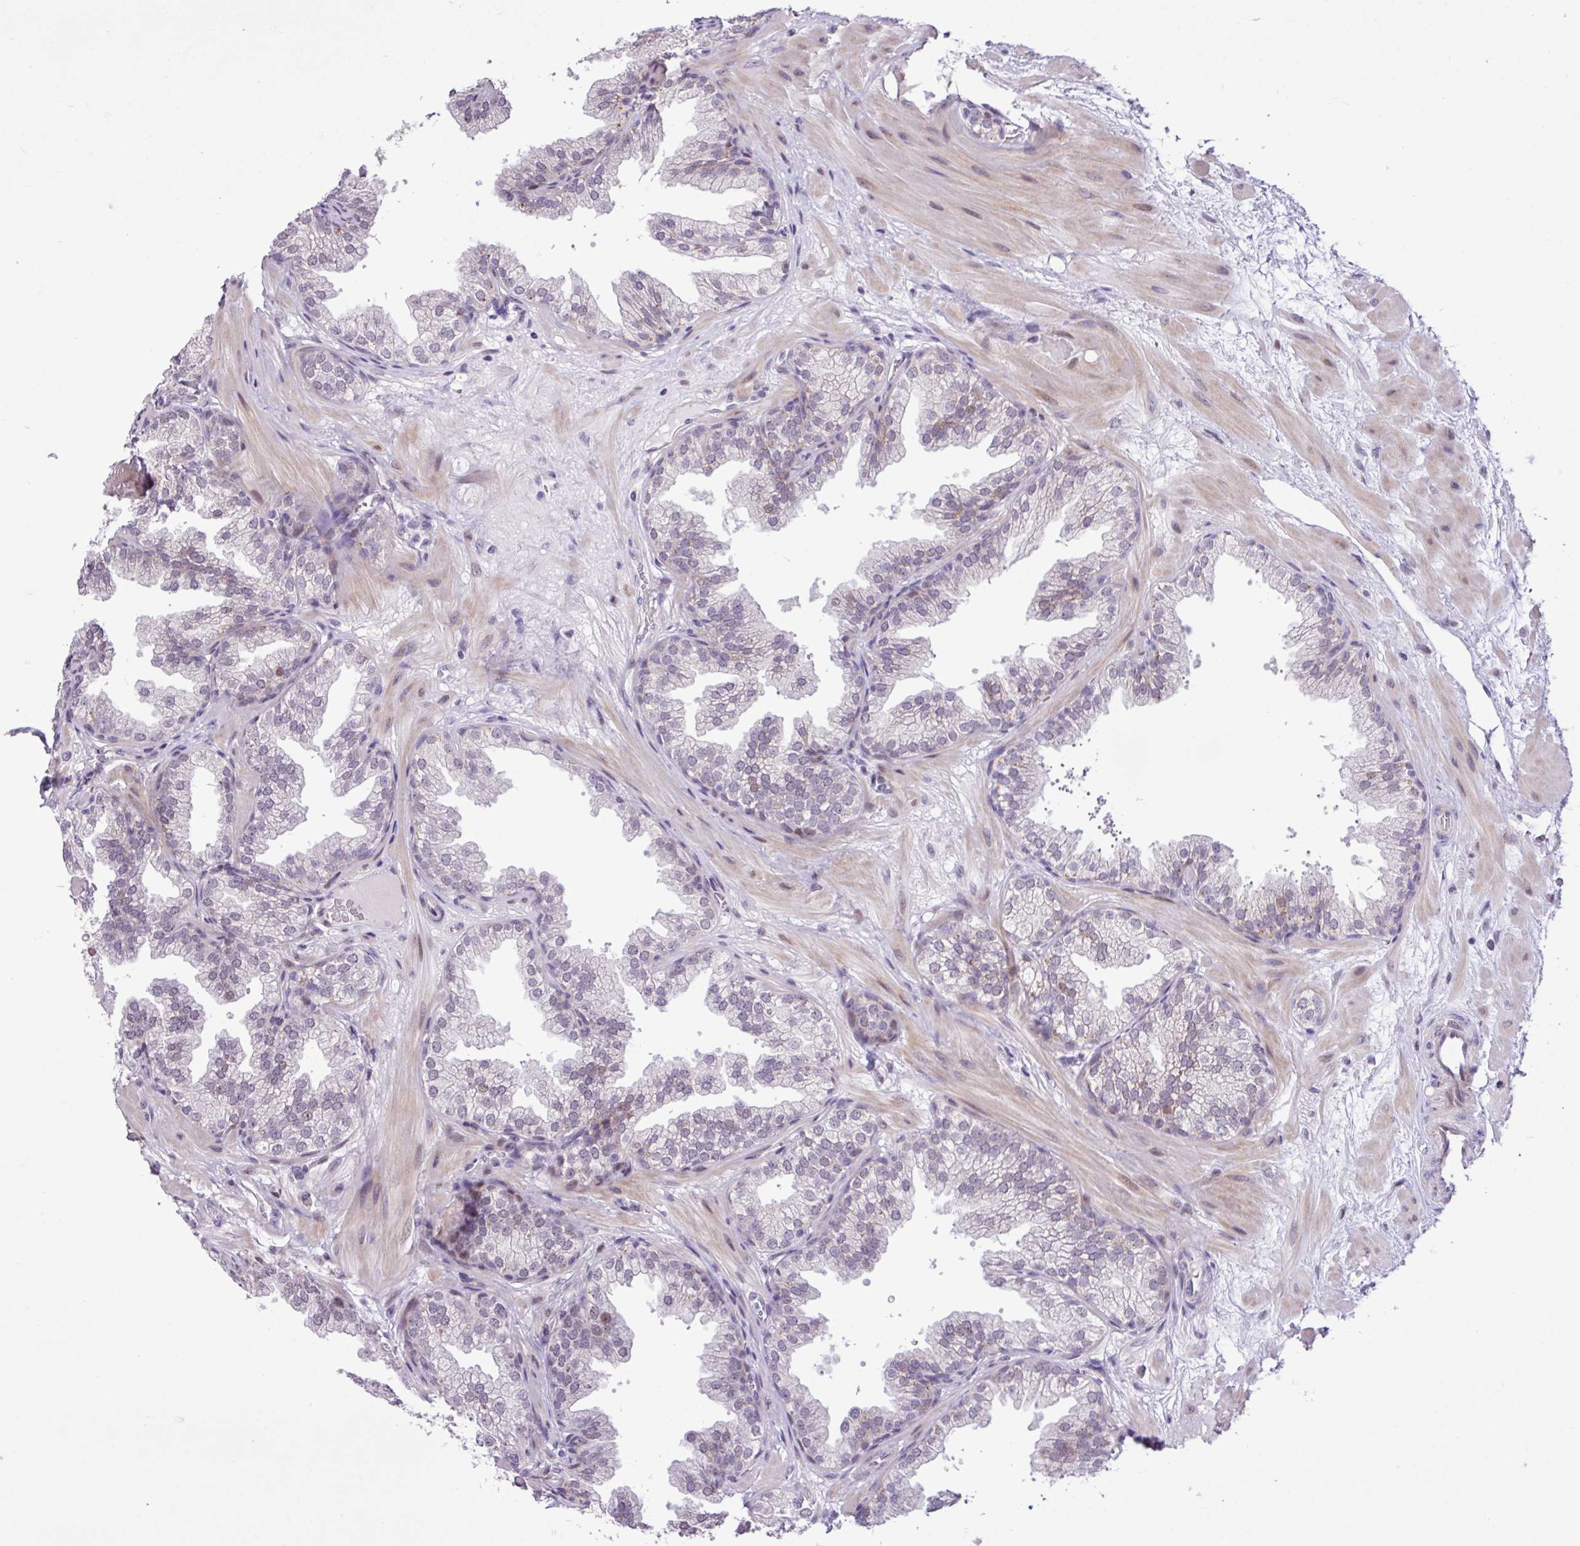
{"staining": {"intensity": "weak", "quantity": "<25%", "location": "cytoplasmic/membranous"}, "tissue": "prostate", "cell_type": "Glandular cells", "image_type": "normal", "snomed": [{"axis": "morphology", "description": "Normal tissue, NOS"}, {"axis": "topography", "description": "Prostate"}], "caption": "Immunohistochemistry (IHC) image of benign human prostate stained for a protein (brown), which reveals no staining in glandular cells.", "gene": "ZNF354A", "patient": {"sex": "male", "age": 37}}